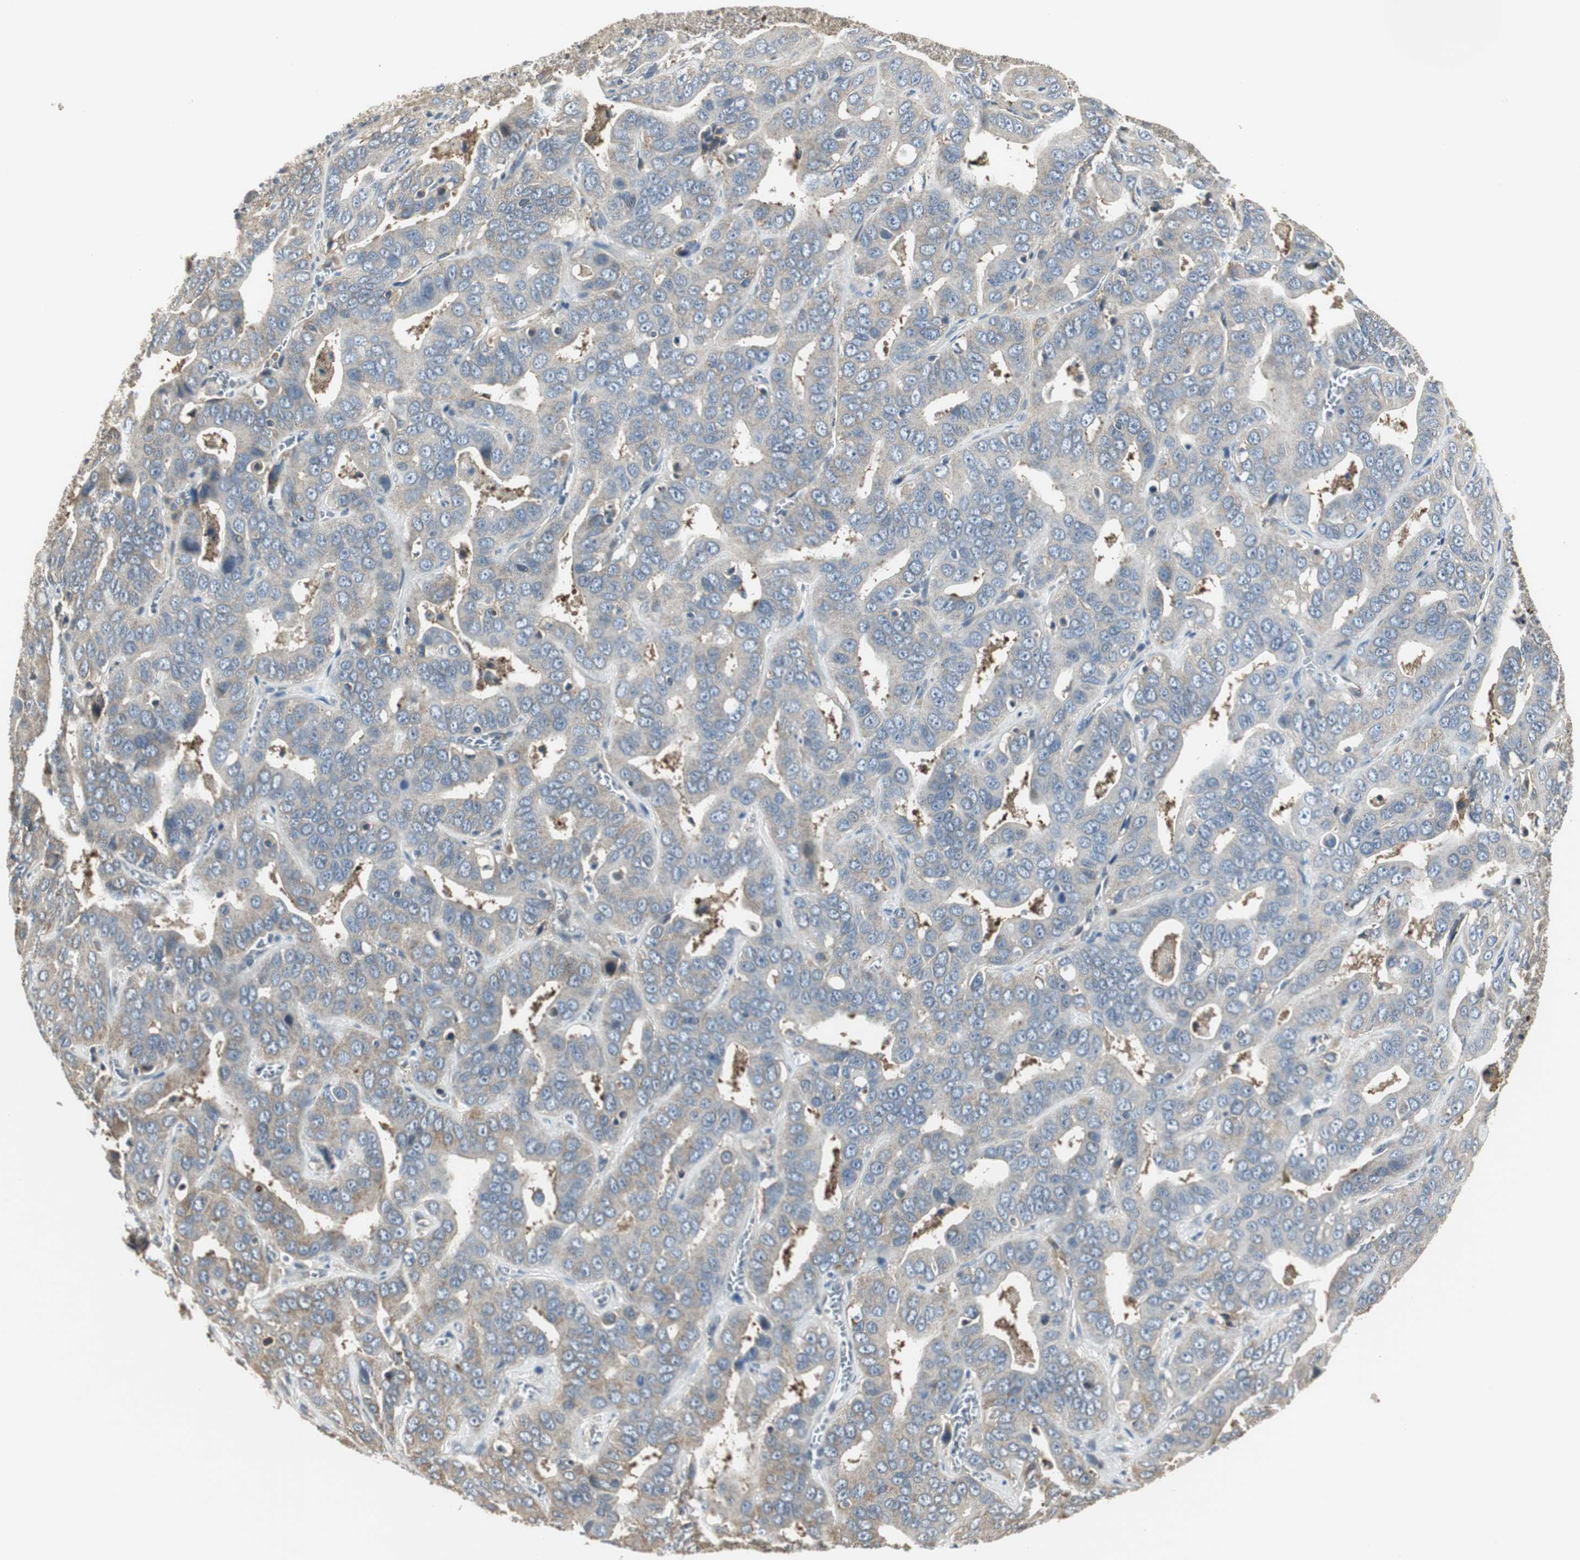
{"staining": {"intensity": "weak", "quantity": "25%-75%", "location": "cytoplasmic/membranous"}, "tissue": "liver cancer", "cell_type": "Tumor cells", "image_type": "cancer", "snomed": [{"axis": "morphology", "description": "Cholangiocarcinoma"}, {"axis": "topography", "description": "Liver"}], "caption": "A high-resolution photomicrograph shows immunohistochemistry (IHC) staining of cholangiocarcinoma (liver), which exhibits weak cytoplasmic/membranous expression in approximately 25%-75% of tumor cells. The staining was performed using DAB to visualize the protein expression in brown, while the nuclei were stained in blue with hematoxylin (Magnification: 20x).", "gene": "CCT5", "patient": {"sex": "female", "age": 52}}